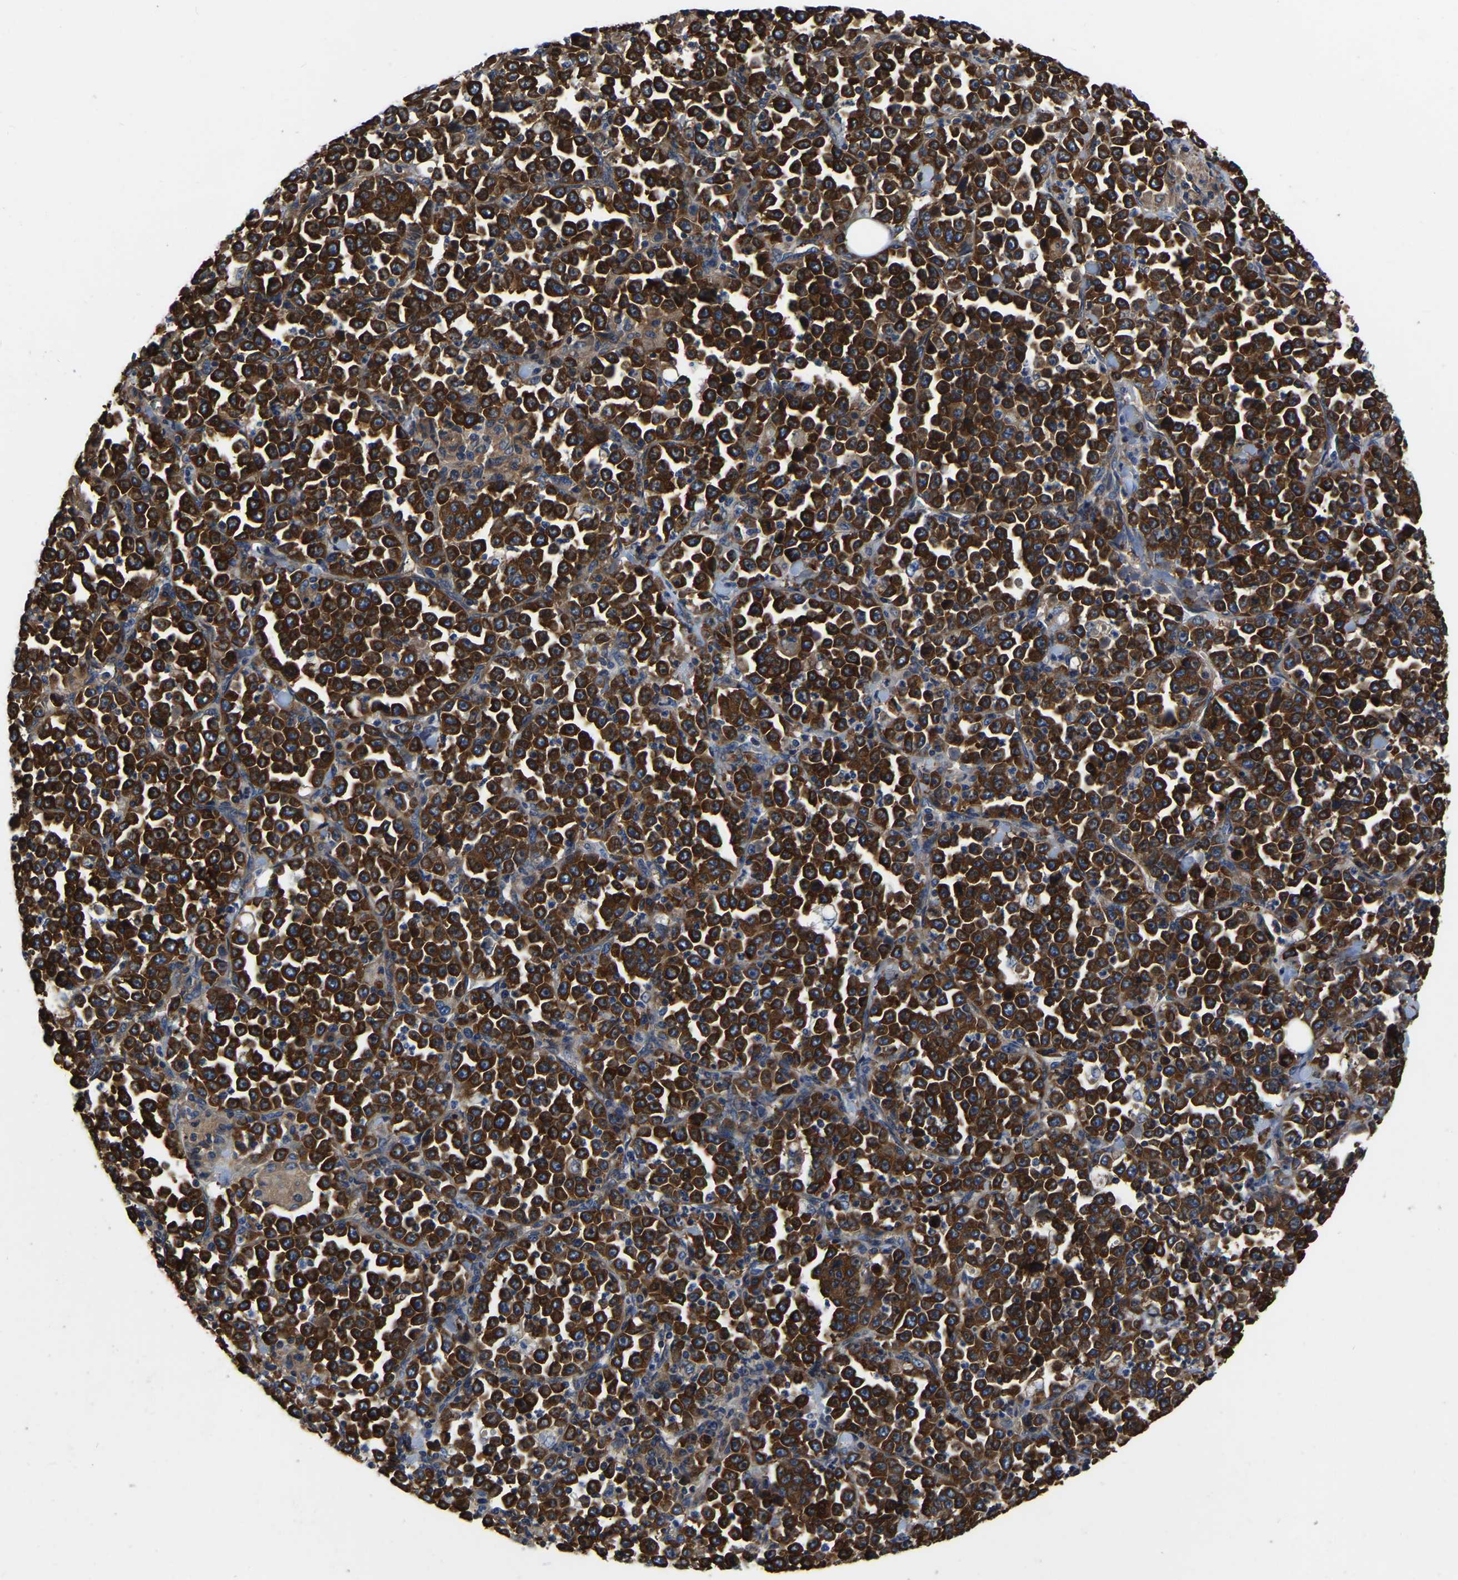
{"staining": {"intensity": "strong", "quantity": ">75%", "location": "cytoplasmic/membranous"}, "tissue": "stomach cancer", "cell_type": "Tumor cells", "image_type": "cancer", "snomed": [{"axis": "morphology", "description": "Normal tissue, NOS"}, {"axis": "morphology", "description": "Adenocarcinoma, NOS"}, {"axis": "topography", "description": "Stomach, upper"}, {"axis": "topography", "description": "Stomach"}], "caption": "Tumor cells demonstrate strong cytoplasmic/membranous positivity in about >75% of cells in stomach adenocarcinoma.", "gene": "GARS1", "patient": {"sex": "male", "age": 59}}